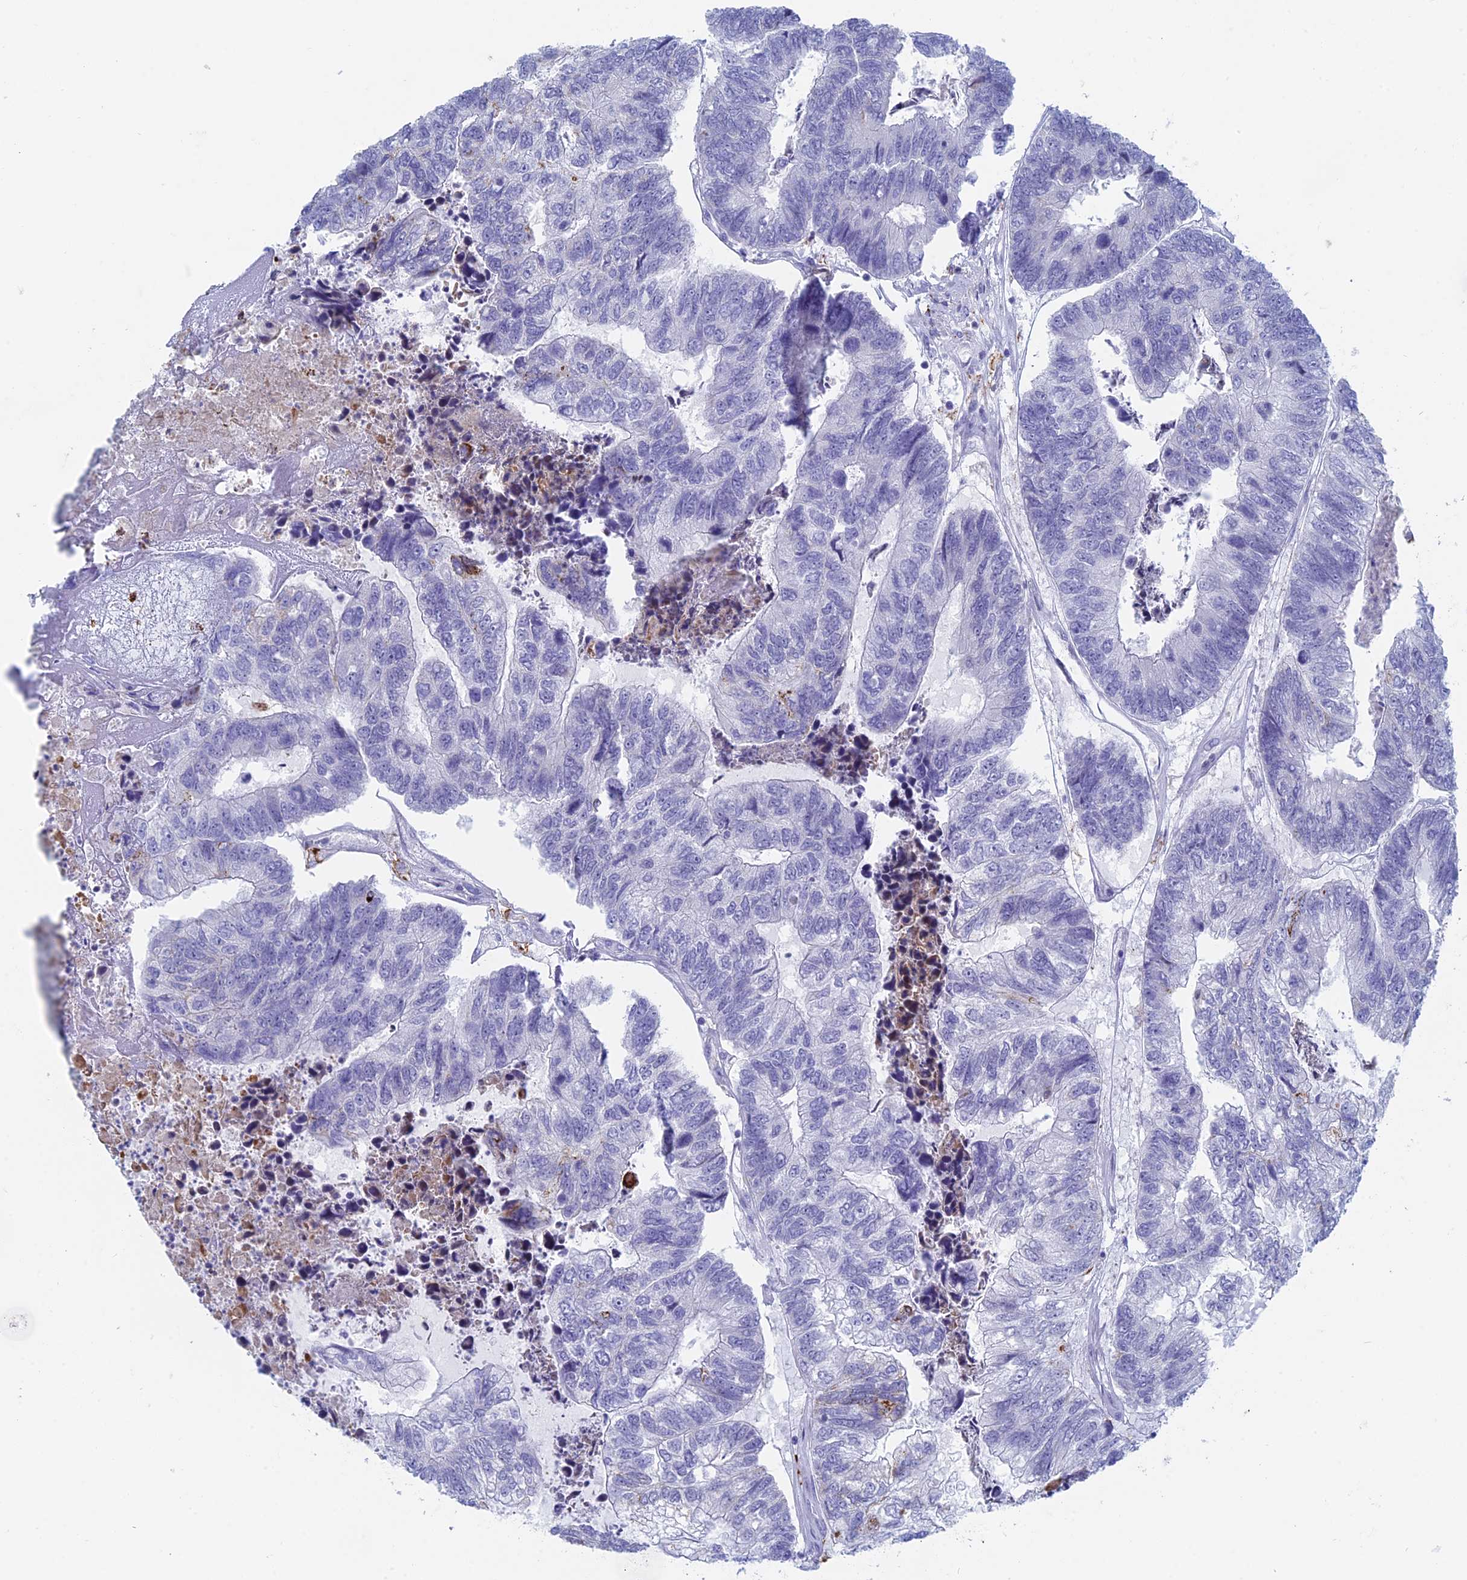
{"staining": {"intensity": "moderate", "quantity": "<25%", "location": "cytoplasmic/membranous"}, "tissue": "colorectal cancer", "cell_type": "Tumor cells", "image_type": "cancer", "snomed": [{"axis": "morphology", "description": "Adenocarcinoma, NOS"}, {"axis": "topography", "description": "Colon"}], "caption": "The image displays immunohistochemical staining of adenocarcinoma (colorectal). There is moderate cytoplasmic/membranous staining is seen in about <25% of tumor cells. Using DAB (brown) and hematoxylin (blue) stains, captured at high magnification using brightfield microscopy.", "gene": "ALMS1", "patient": {"sex": "female", "age": 67}}